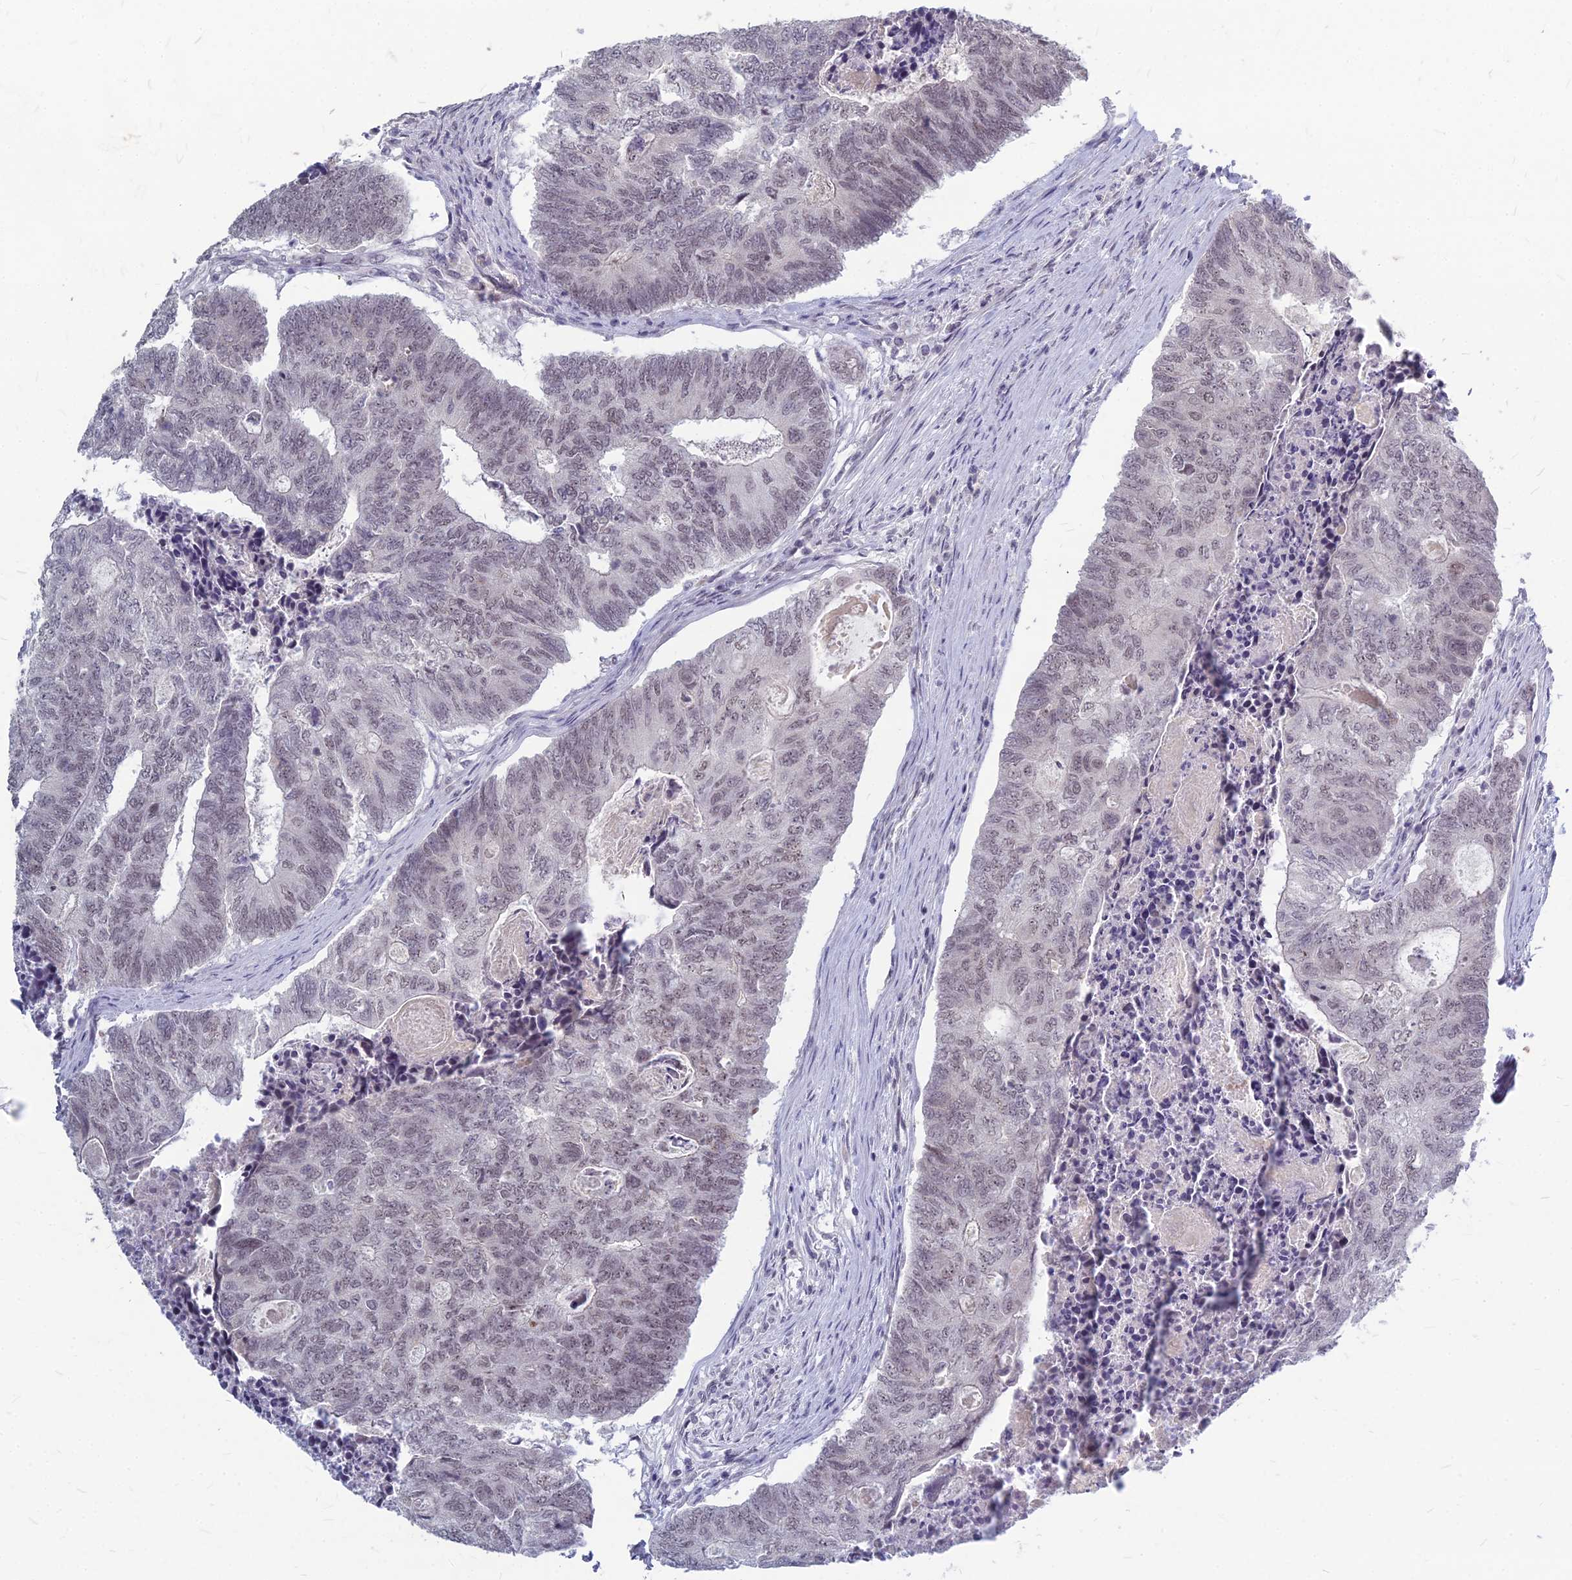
{"staining": {"intensity": "weak", "quantity": "<25%", "location": "nuclear"}, "tissue": "colorectal cancer", "cell_type": "Tumor cells", "image_type": "cancer", "snomed": [{"axis": "morphology", "description": "Adenocarcinoma, NOS"}, {"axis": "topography", "description": "Colon"}], "caption": "Immunohistochemistry of human adenocarcinoma (colorectal) reveals no expression in tumor cells.", "gene": "KAT7", "patient": {"sex": "female", "age": 67}}